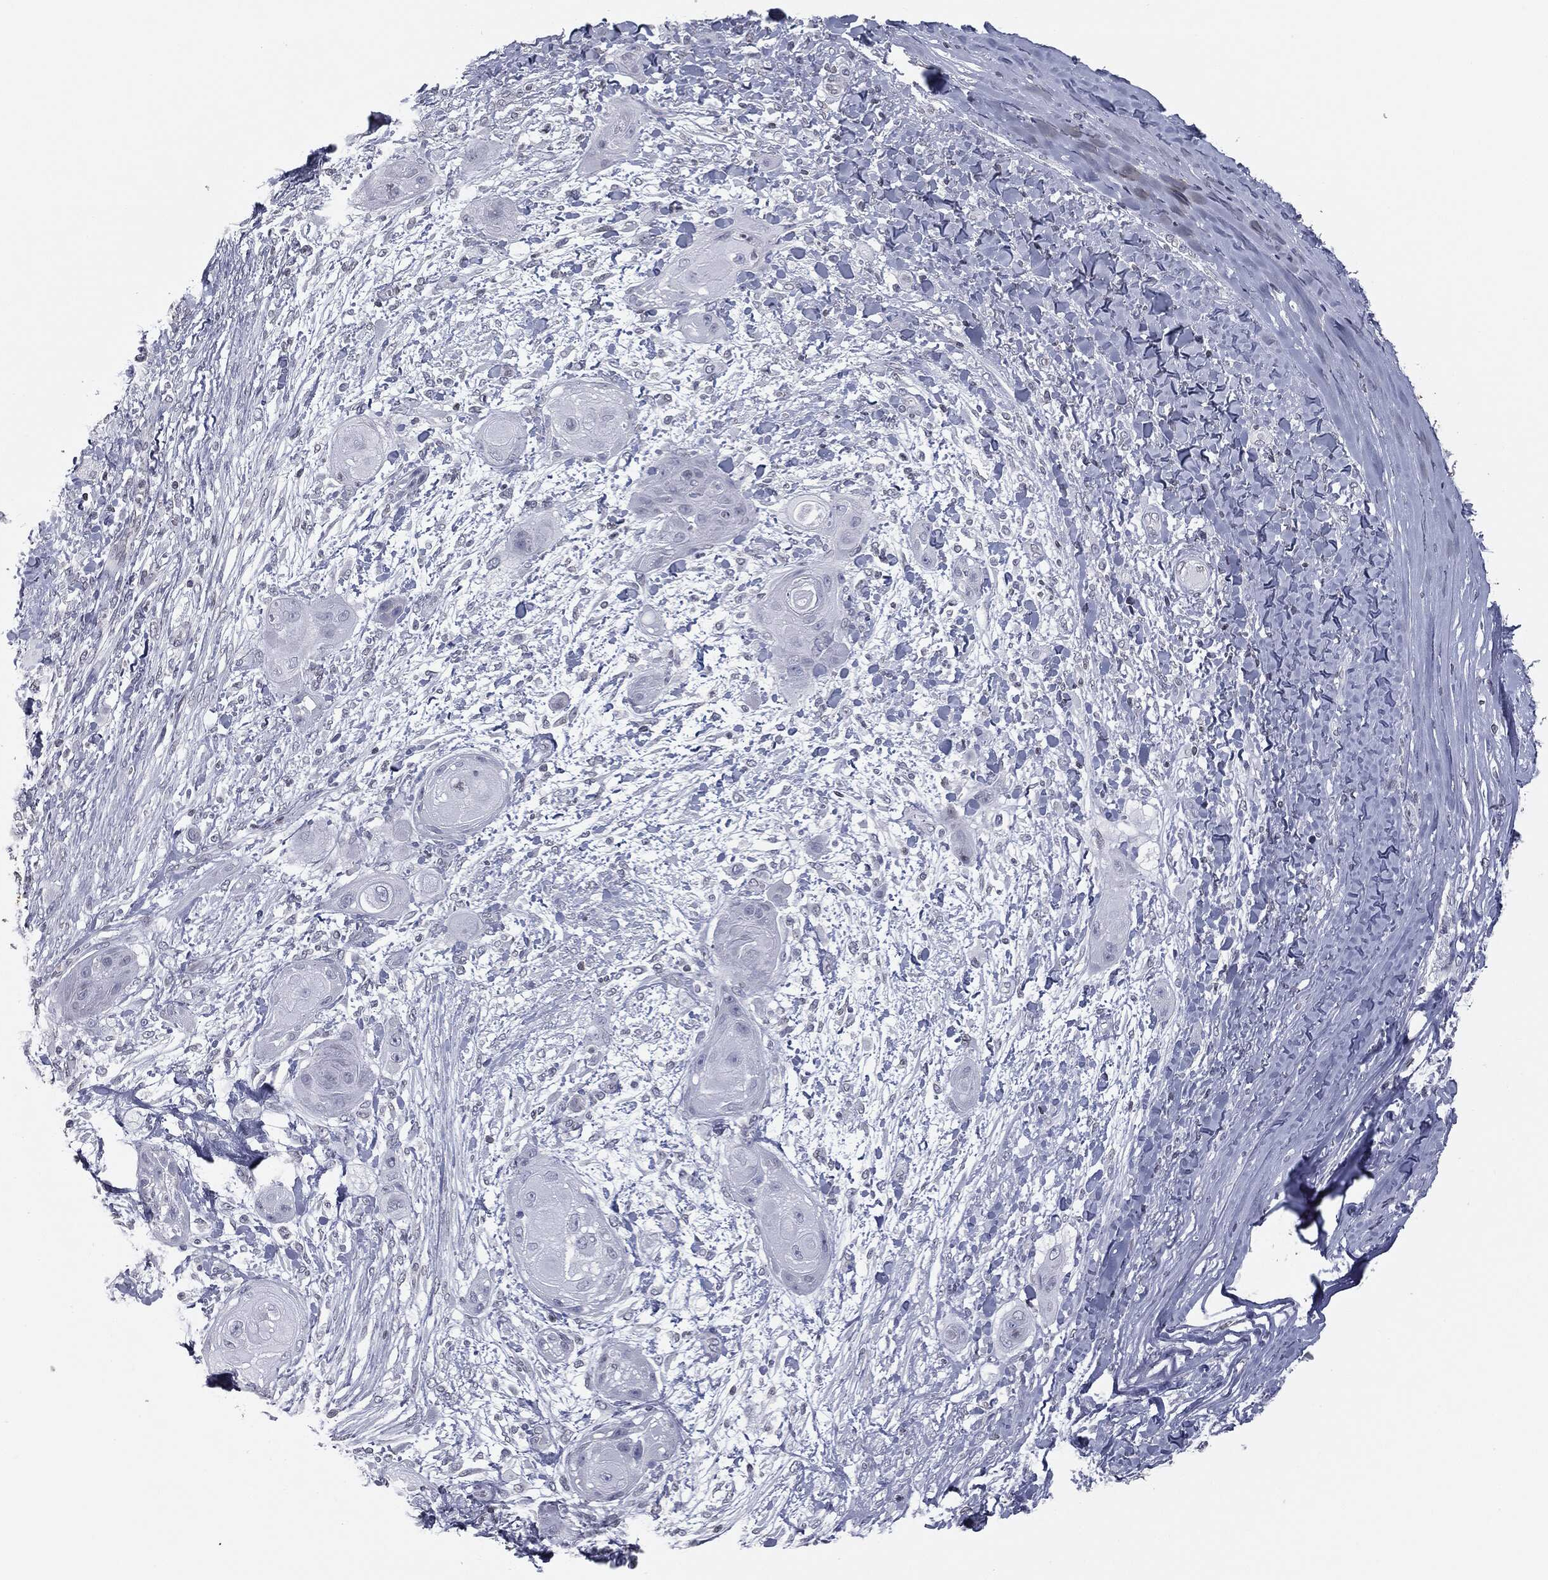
{"staining": {"intensity": "negative", "quantity": "none", "location": "none"}, "tissue": "skin cancer", "cell_type": "Tumor cells", "image_type": "cancer", "snomed": [{"axis": "morphology", "description": "Squamous cell carcinoma, NOS"}, {"axis": "topography", "description": "Skin"}], "caption": "Immunohistochemical staining of human skin squamous cell carcinoma reveals no significant positivity in tumor cells.", "gene": "ALDOB", "patient": {"sex": "male", "age": 62}}